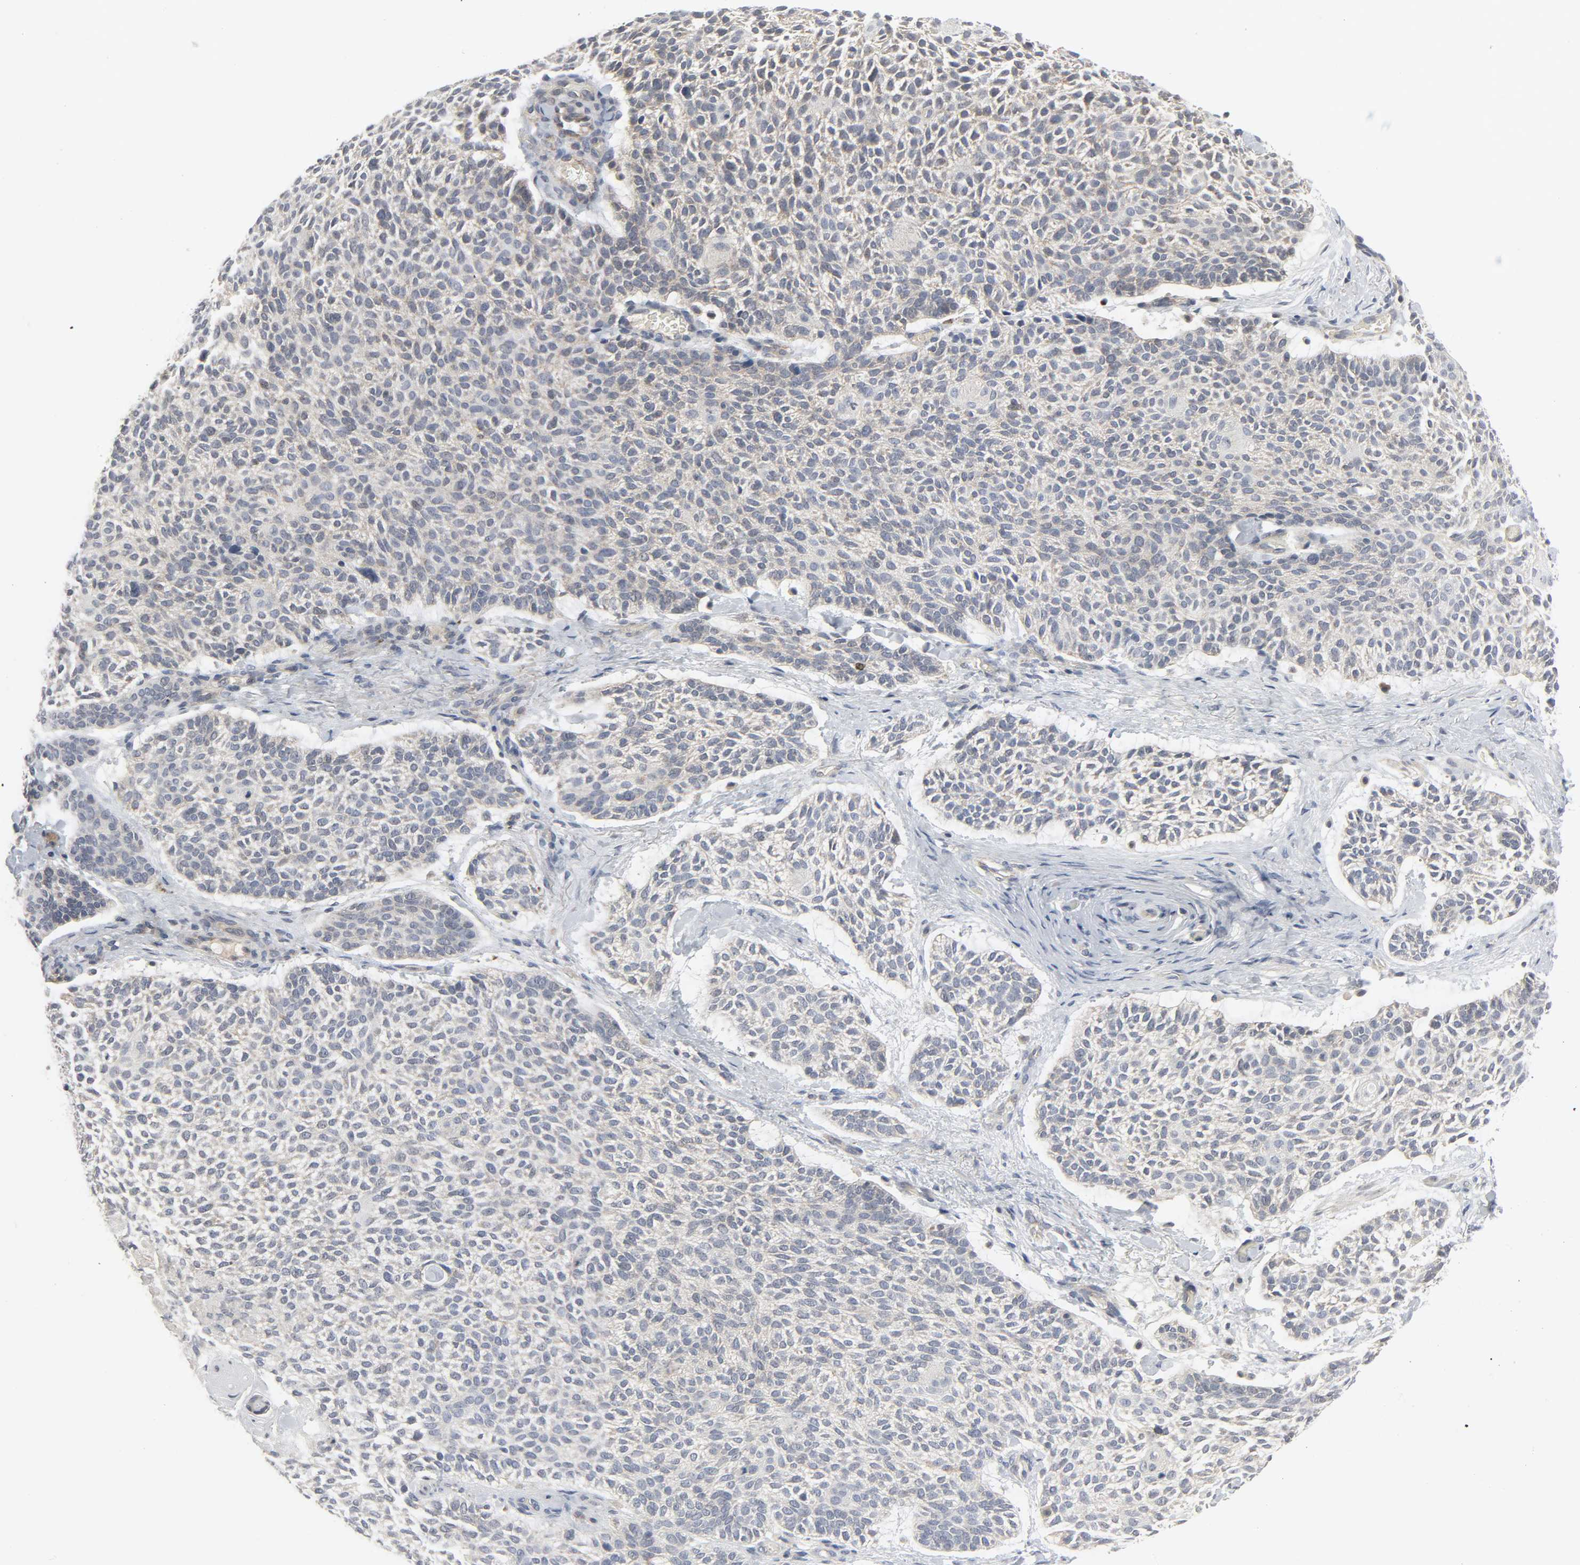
{"staining": {"intensity": "weak", "quantity": "25%-75%", "location": "cytoplasmic/membranous"}, "tissue": "skin cancer", "cell_type": "Tumor cells", "image_type": "cancer", "snomed": [{"axis": "morphology", "description": "Normal tissue, NOS"}, {"axis": "morphology", "description": "Basal cell carcinoma"}, {"axis": "topography", "description": "Skin"}], "caption": "Skin basal cell carcinoma stained with IHC demonstrates weak cytoplasmic/membranous positivity in approximately 25%-75% of tumor cells. (DAB IHC with brightfield microscopy, high magnification).", "gene": "CLIP1", "patient": {"sex": "female", "age": 70}}